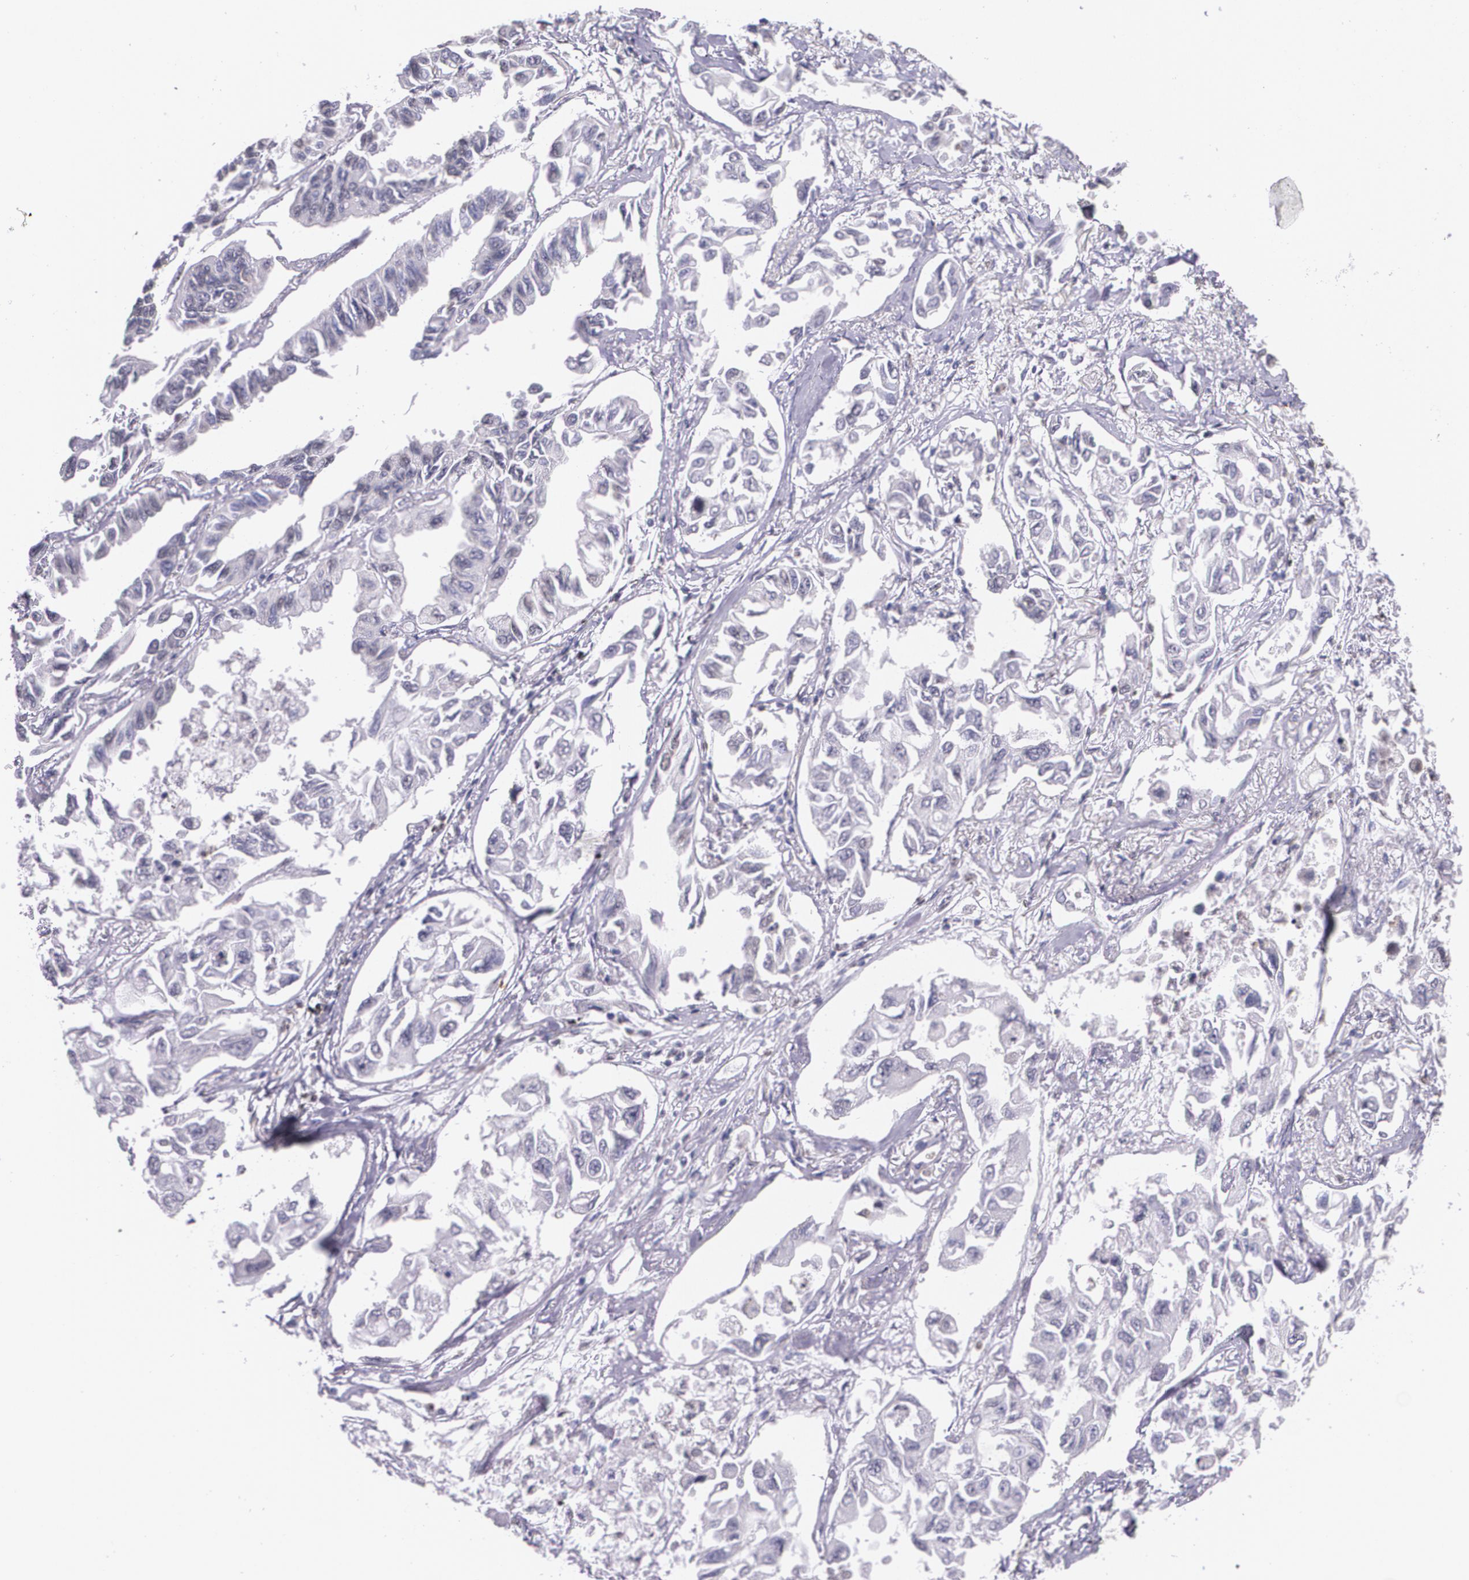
{"staining": {"intensity": "negative", "quantity": "none", "location": "none"}, "tissue": "lung cancer", "cell_type": "Tumor cells", "image_type": "cancer", "snomed": [{"axis": "morphology", "description": "Adenocarcinoma, NOS"}, {"axis": "topography", "description": "Lung"}], "caption": "Immunohistochemistry photomicrograph of neoplastic tissue: human lung cancer stained with DAB (3,3'-diaminobenzidine) reveals no significant protein positivity in tumor cells.", "gene": "RTN1", "patient": {"sex": "male", "age": 64}}